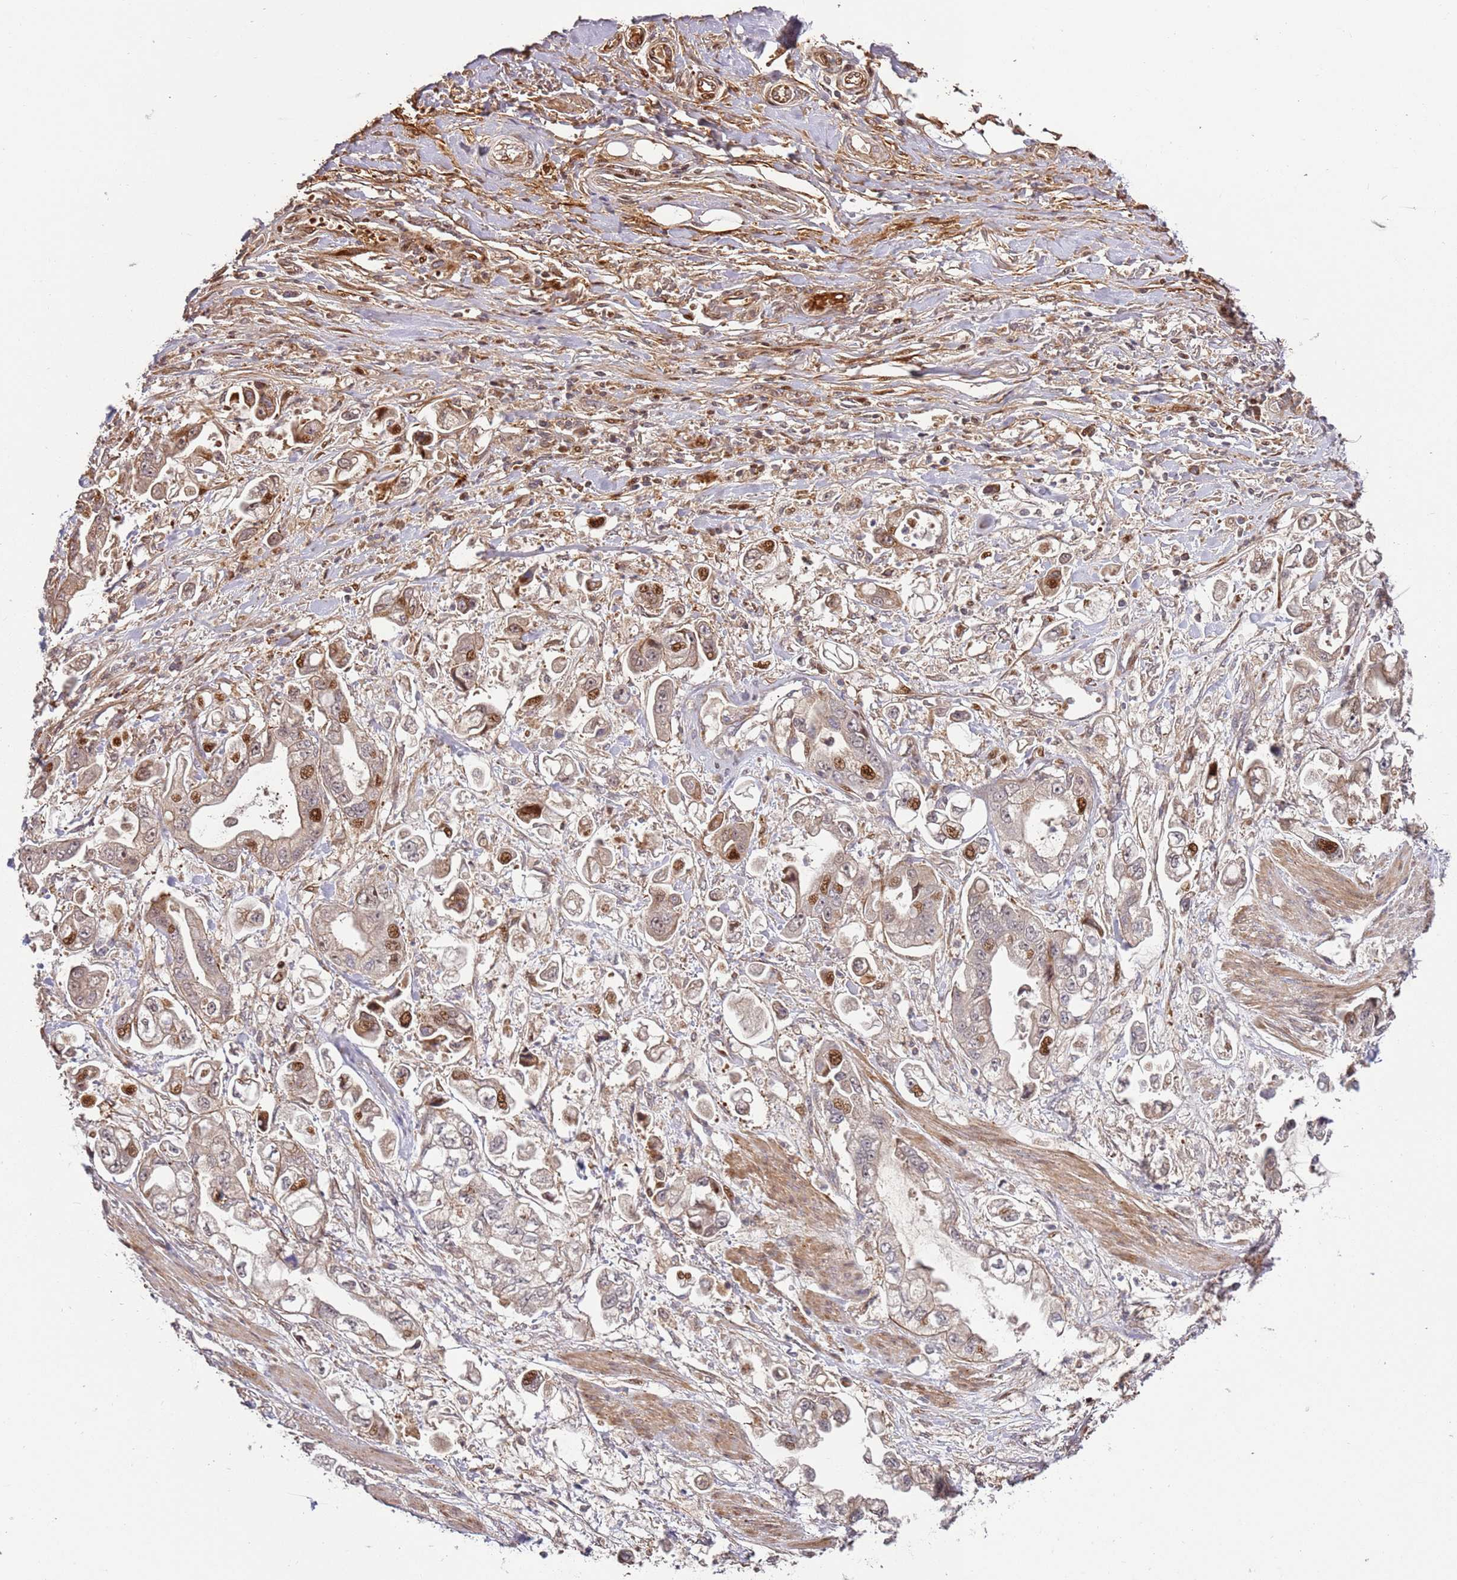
{"staining": {"intensity": "moderate", "quantity": "25%-75%", "location": "cytoplasmic/membranous,nuclear"}, "tissue": "stomach cancer", "cell_type": "Tumor cells", "image_type": "cancer", "snomed": [{"axis": "morphology", "description": "Adenocarcinoma, NOS"}, {"axis": "topography", "description": "Stomach"}], "caption": "Adenocarcinoma (stomach) stained for a protein (brown) displays moderate cytoplasmic/membranous and nuclear positive staining in approximately 25%-75% of tumor cells.", "gene": "RHBDL1", "patient": {"sex": "male", "age": 62}}